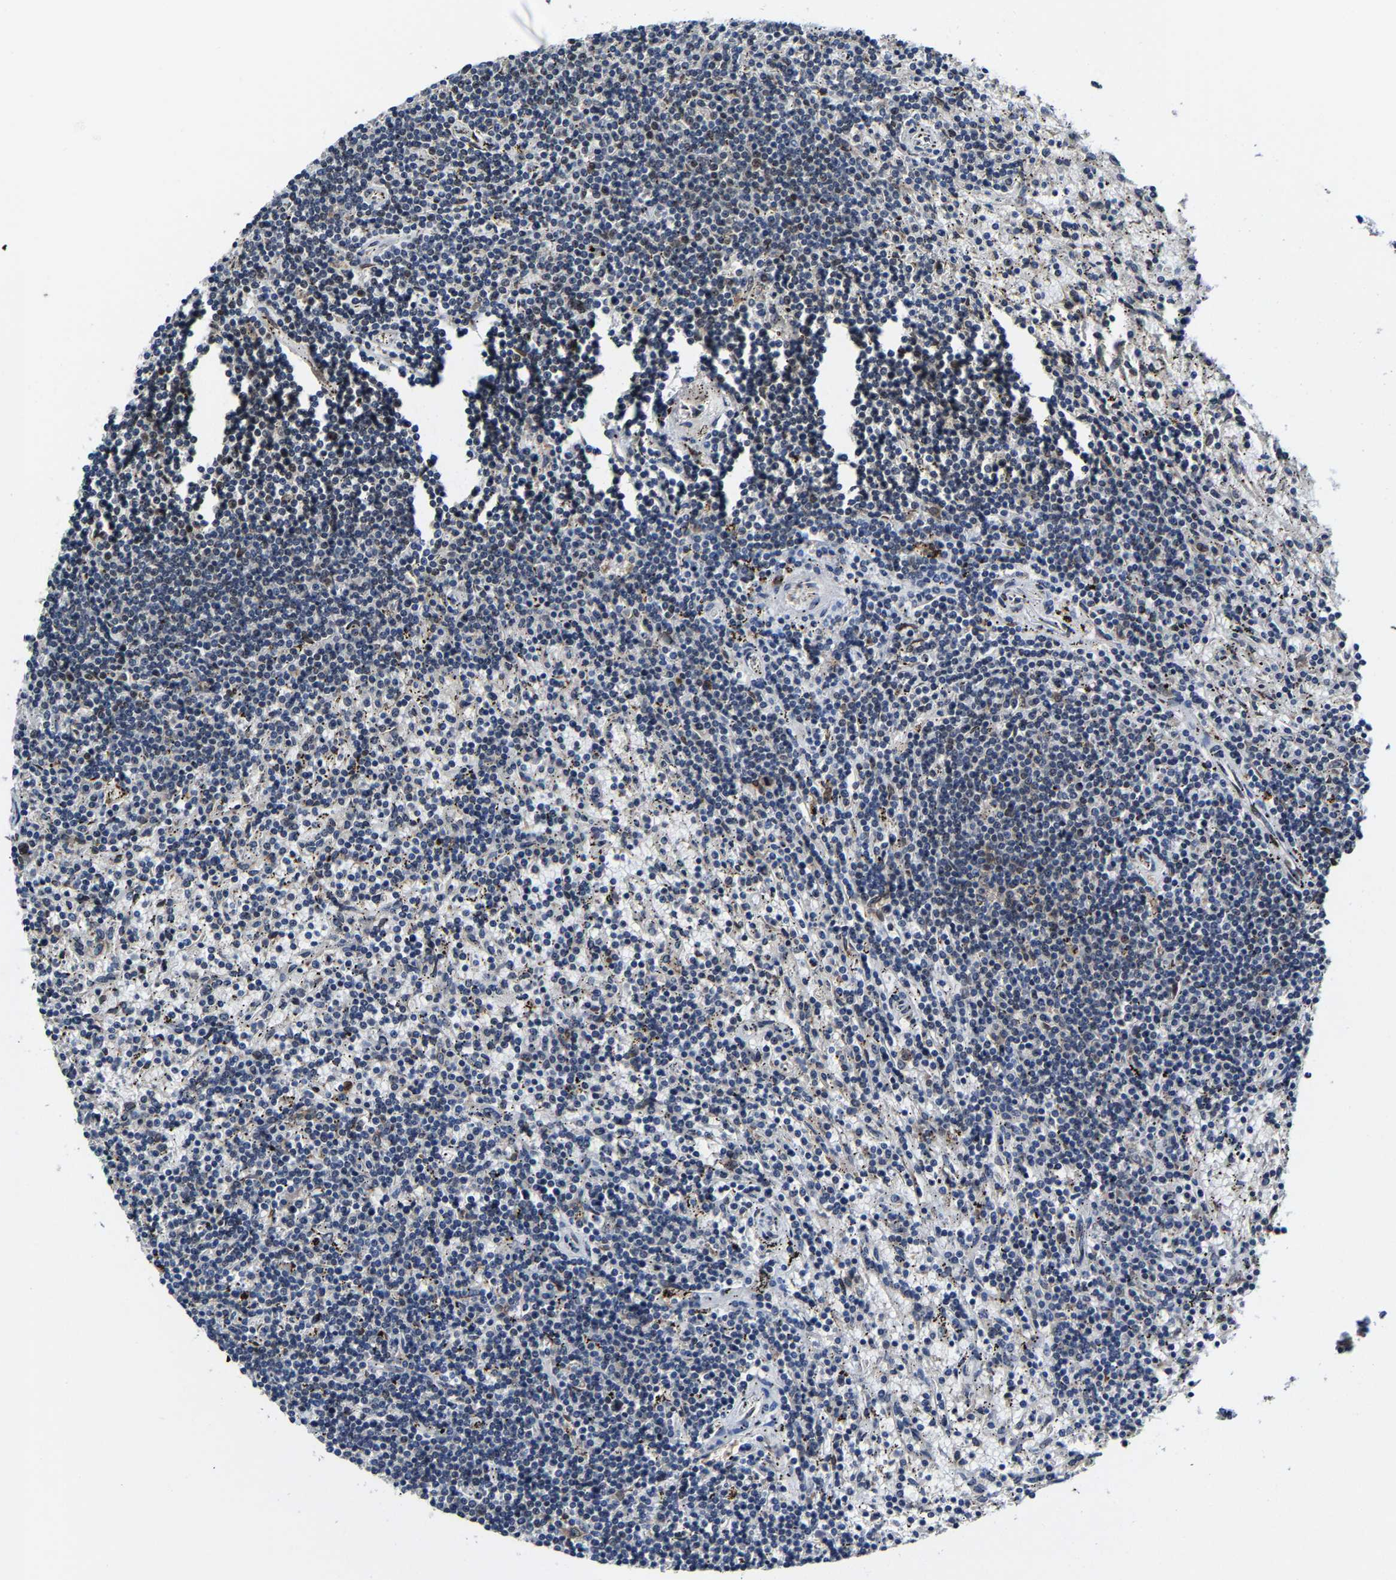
{"staining": {"intensity": "weak", "quantity": "<25%", "location": "nuclear"}, "tissue": "lymphoma", "cell_type": "Tumor cells", "image_type": "cancer", "snomed": [{"axis": "morphology", "description": "Malignant lymphoma, non-Hodgkin's type, Low grade"}, {"axis": "topography", "description": "Spleen"}], "caption": "IHC micrograph of neoplastic tissue: human lymphoma stained with DAB (3,3'-diaminobenzidine) reveals no significant protein staining in tumor cells.", "gene": "METTL1", "patient": {"sex": "male", "age": 76}}